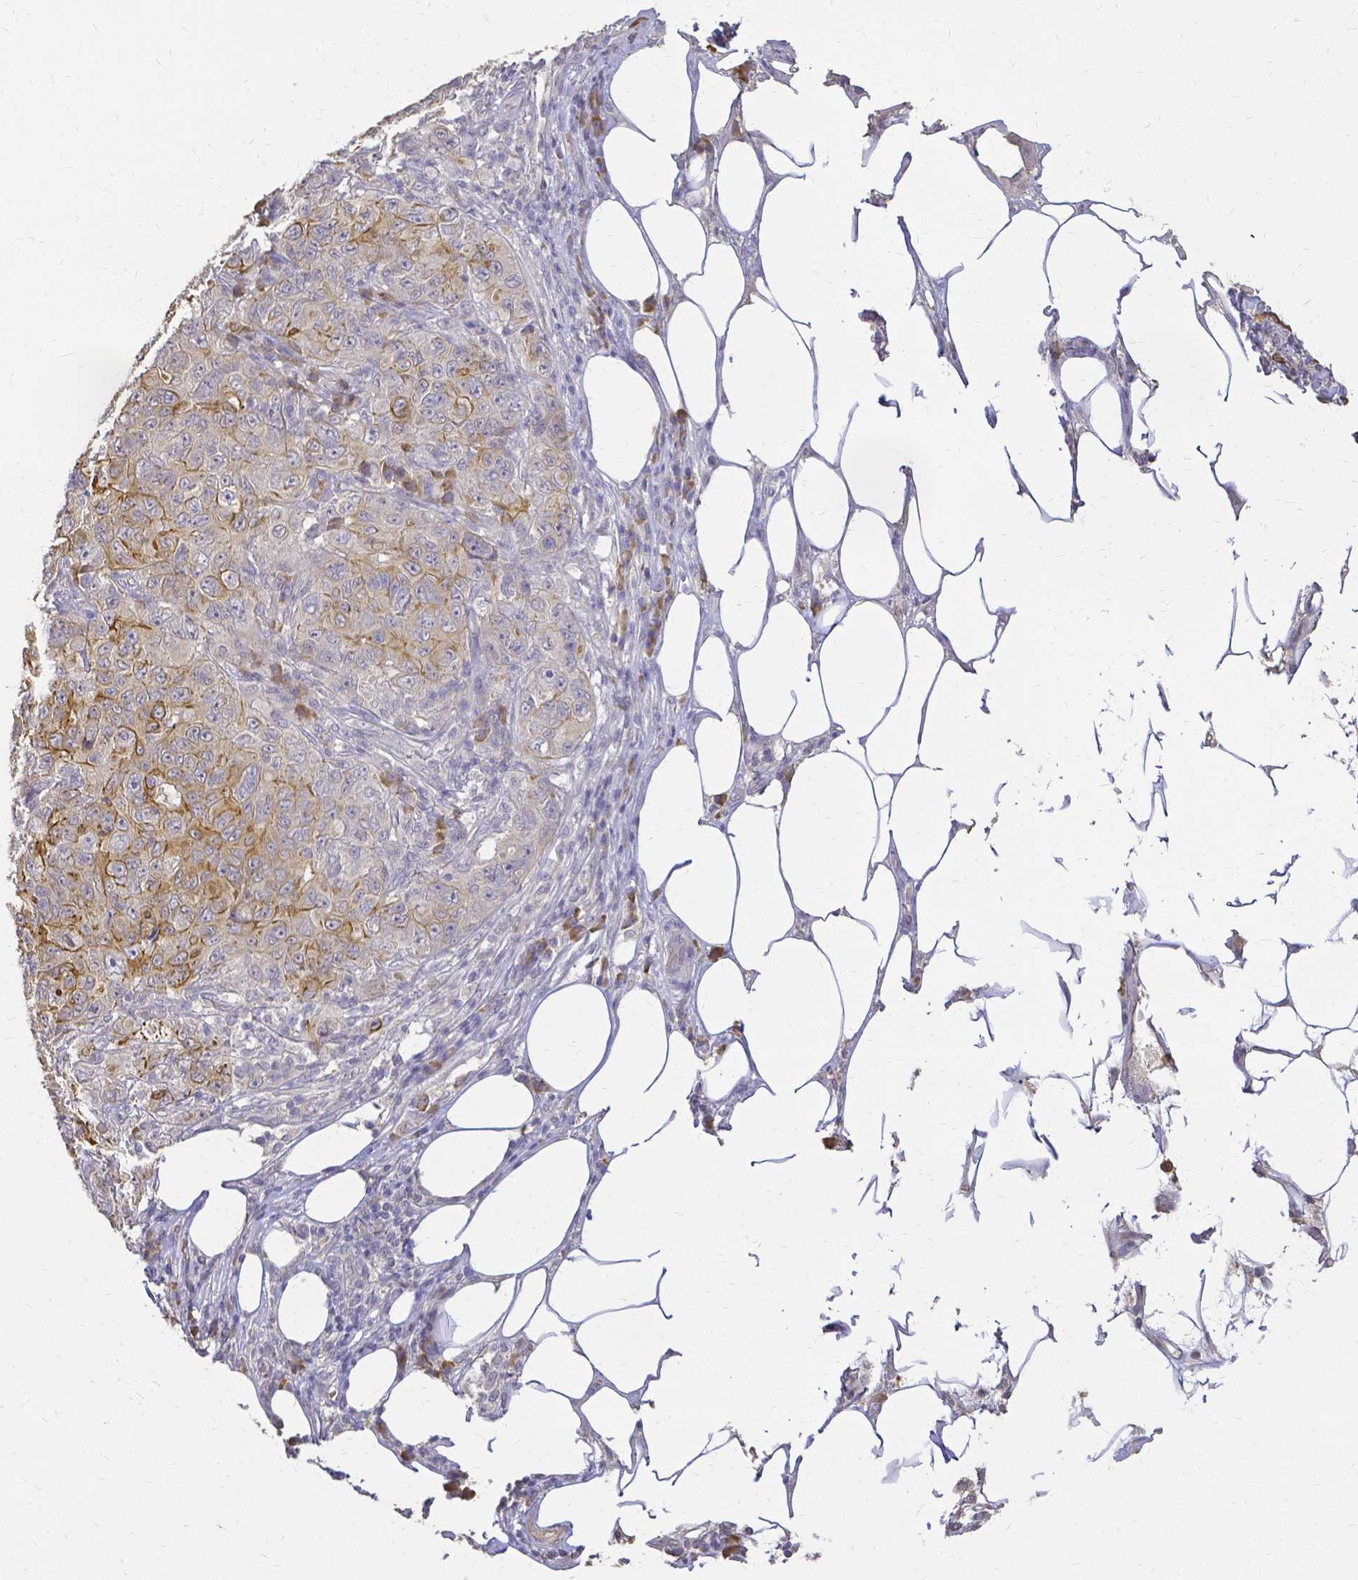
{"staining": {"intensity": "moderate", "quantity": "25%-75%", "location": "cytoplasmic/membranous"}, "tissue": "pancreatic cancer", "cell_type": "Tumor cells", "image_type": "cancer", "snomed": [{"axis": "morphology", "description": "Adenocarcinoma, NOS"}, {"axis": "topography", "description": "Pancreas"}], "caption": "Protein expression analysis of pancreatic cancer displays moderate cytoplasmic/membranous positivity in approximately 25%-75% of tumor cells.", "gene": "CIB1", "patient": {"sex": "male", "age": 68}}